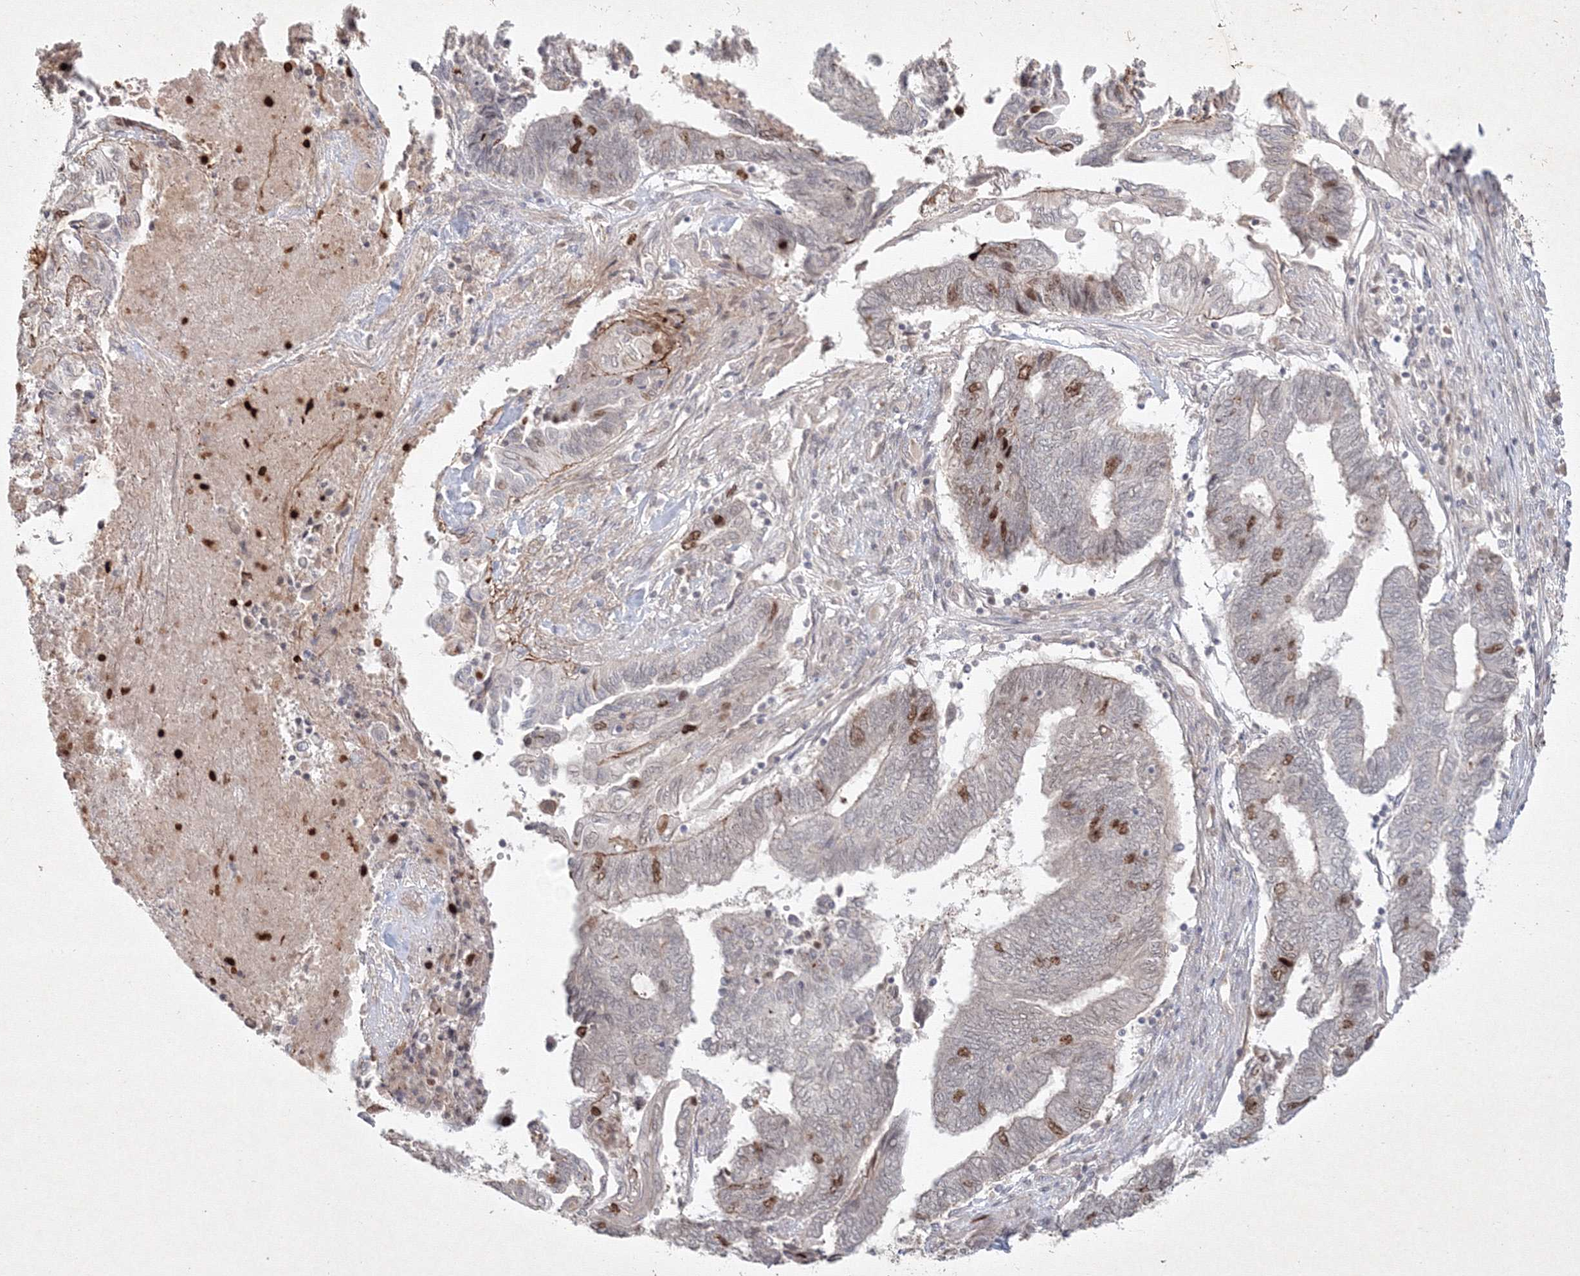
{"staining": {"intensity": "moderate", "quantity": "<25%", "location": "nuclear"}, "tissue": "endometrial cancer", "cell_type": "Tumor cells", "image_type": "cancer", "snomed": [{"axis": "morphology", "description": "Adenocarcinoma, NOS"}, {"axis": "topography", "description": "Uterus"}, {"axis": "topography", "description": "Endometrium"}], "caption": "Moderate nuclear positivity for a protein is identified in about <25% of tumor cells of endometrial cancer using IHC.", "gene": "KIF20A", "patient": {"sex": "female", "age": 70}}